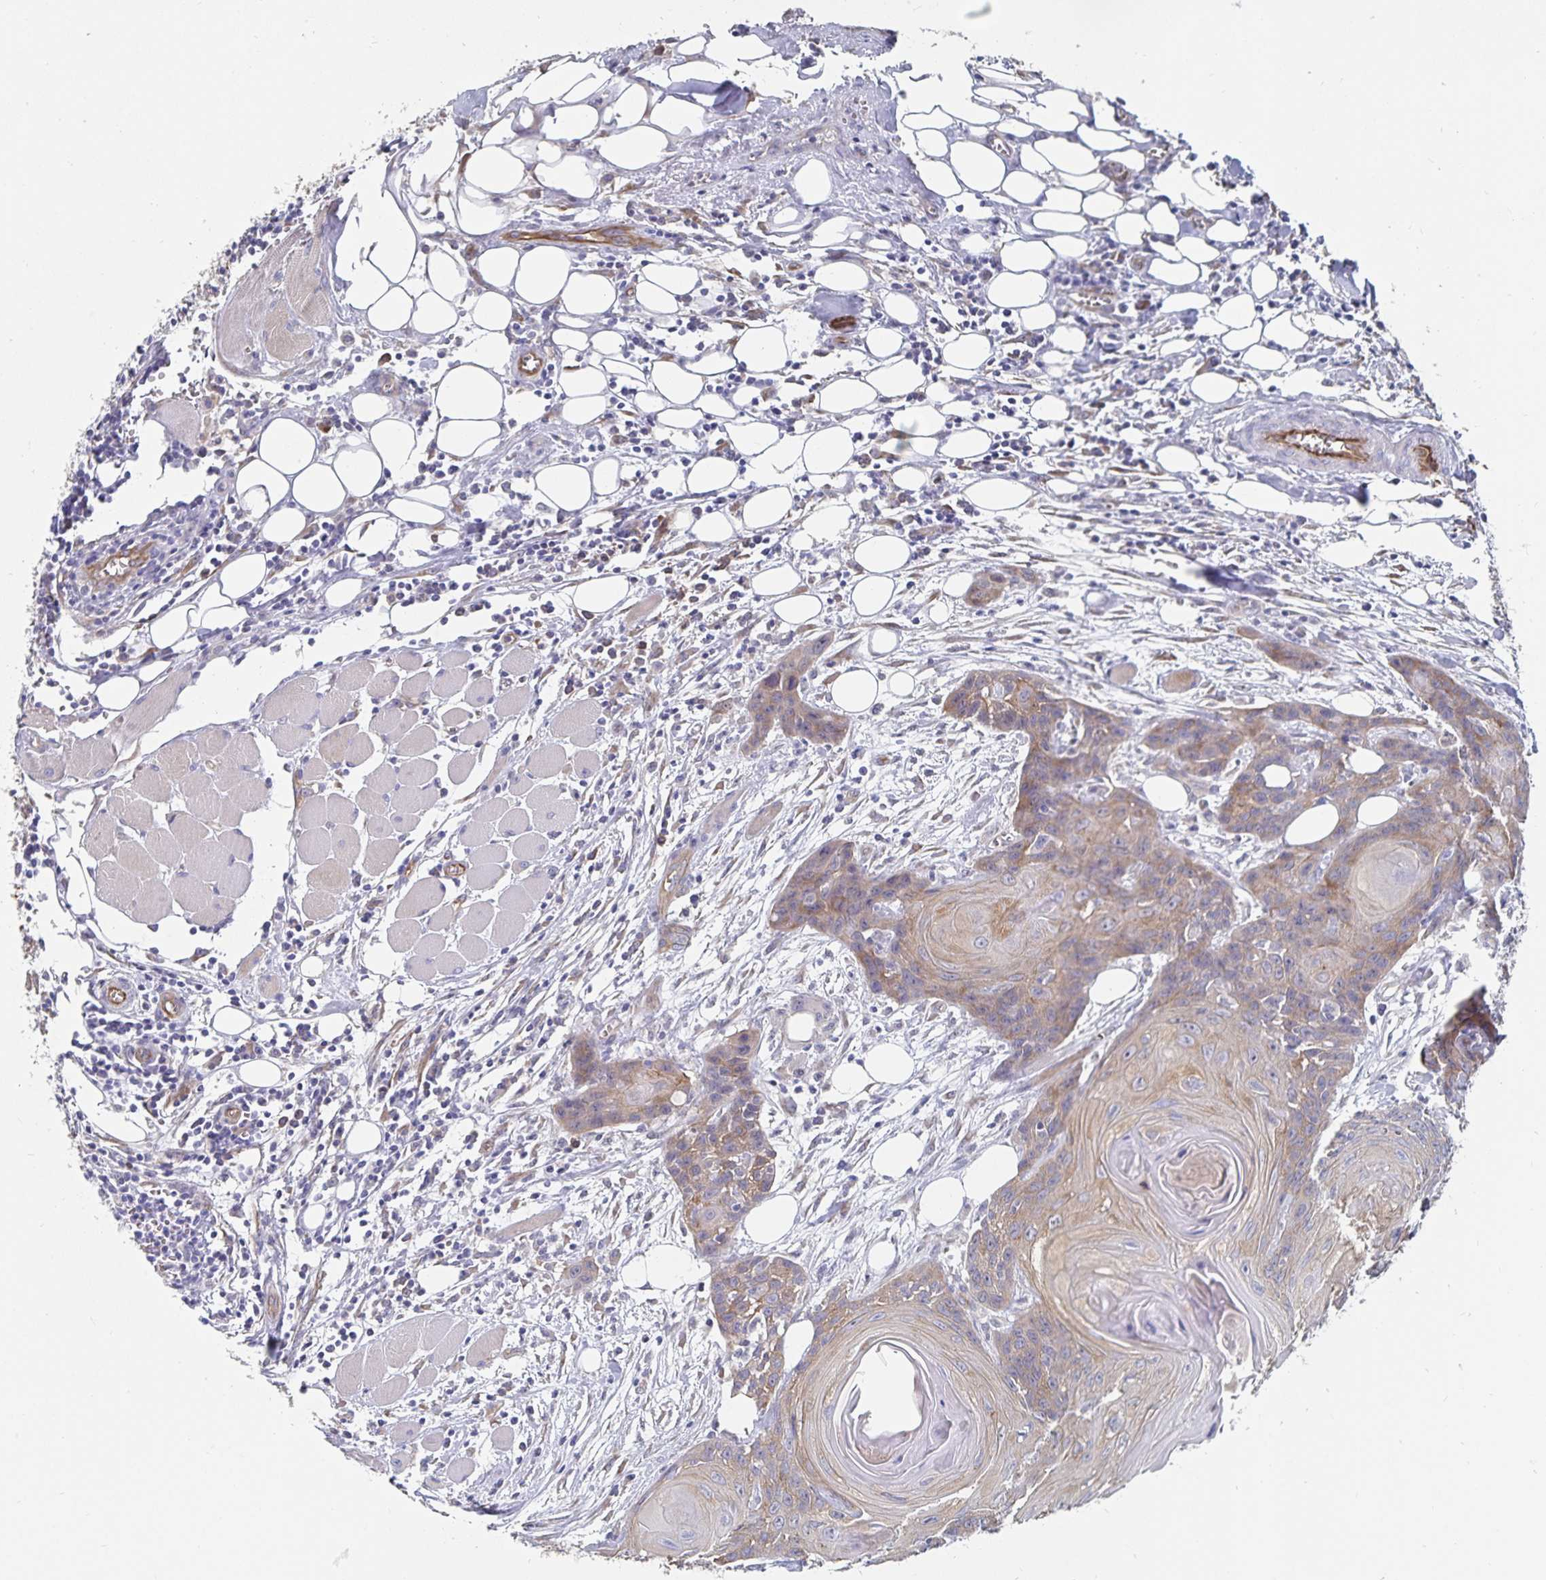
{"staining": {"intensity": "weak", "quantity": ">75%", "location": "cytoplasmic/membranous"}, "tissue": "head and neck cancer", "cell_type": "Tumor cells", "image_type": "cancer", "snomed": [{"axis": "morphology", "description": "Squamous cell carcinoma, NOS"}, {"axis": "topography", "description": "Oral tissue"}, {"axis": "topography", "description": "Head-Neck"}], "caption": "Brown immunohistochemical staining in squamous cell carcinoma (head and neck) shows weak cytoplasmic/membranous positivity in approximately >75% of tumor cells.", "gene": "SSTR1", "patient": {"sex": "male", "age": 58}}